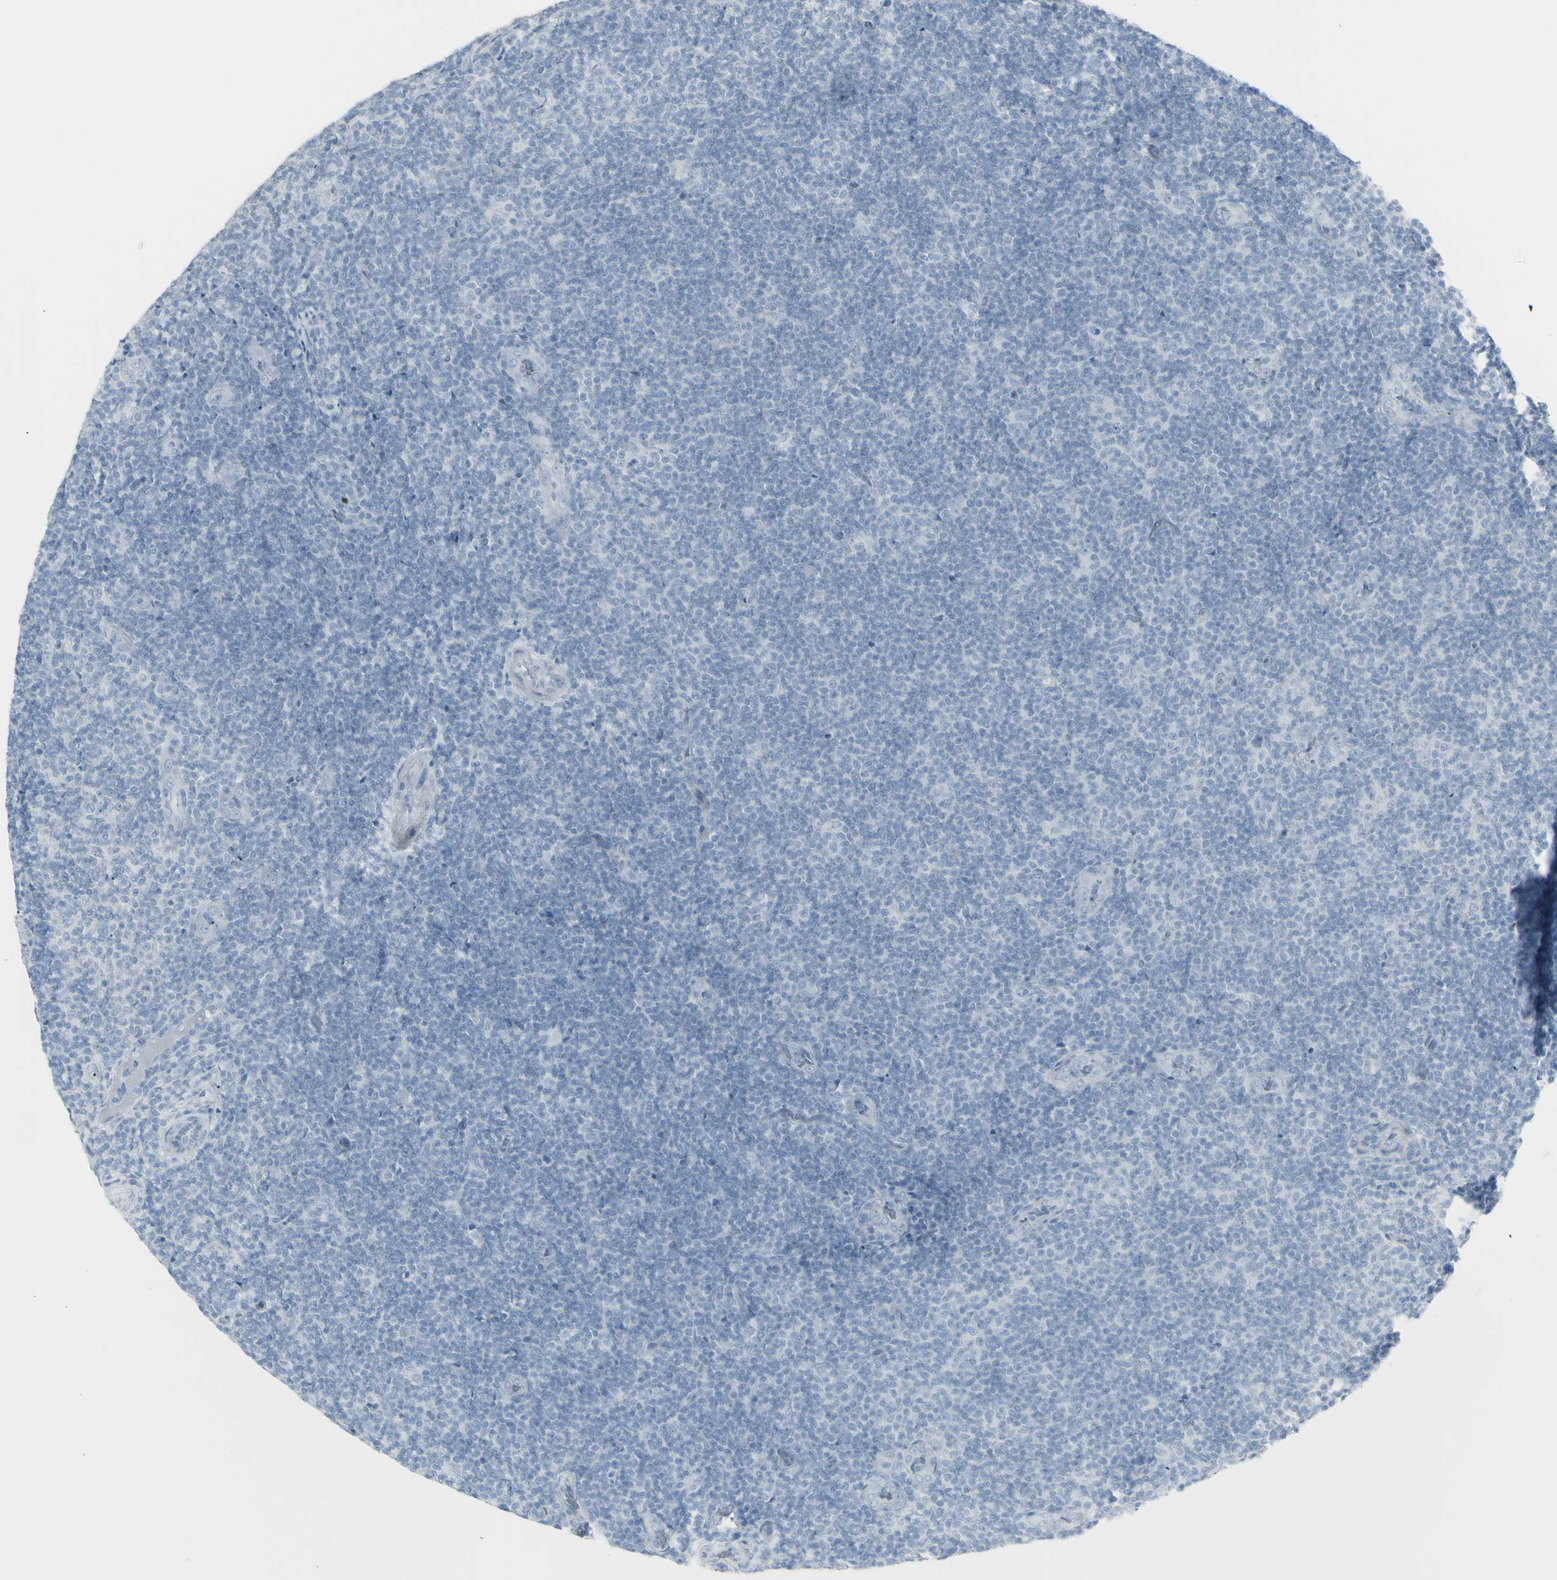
{"staining": {"intensity": "negative", "quantity": "none", "location": "none"}, "tissue": "lymphoma", "cell_type": "Tumor cells", "image_type": "cancer", "snomed": [{"axis": "morphology", "description": "Malignant lymphoma, non-Hodgkin's type, Low grade"}, {"axis": "topography", "description": "Lymph node"}], "caption": "Lymphoma was stained to show a protein in brown. There is no significant staining in tumor cells. (DAB (3,3'-diaminobenzidine) IHC, high magnification).", "gene": "YBX2", "patient": {"sex": "male", "age": 83}}